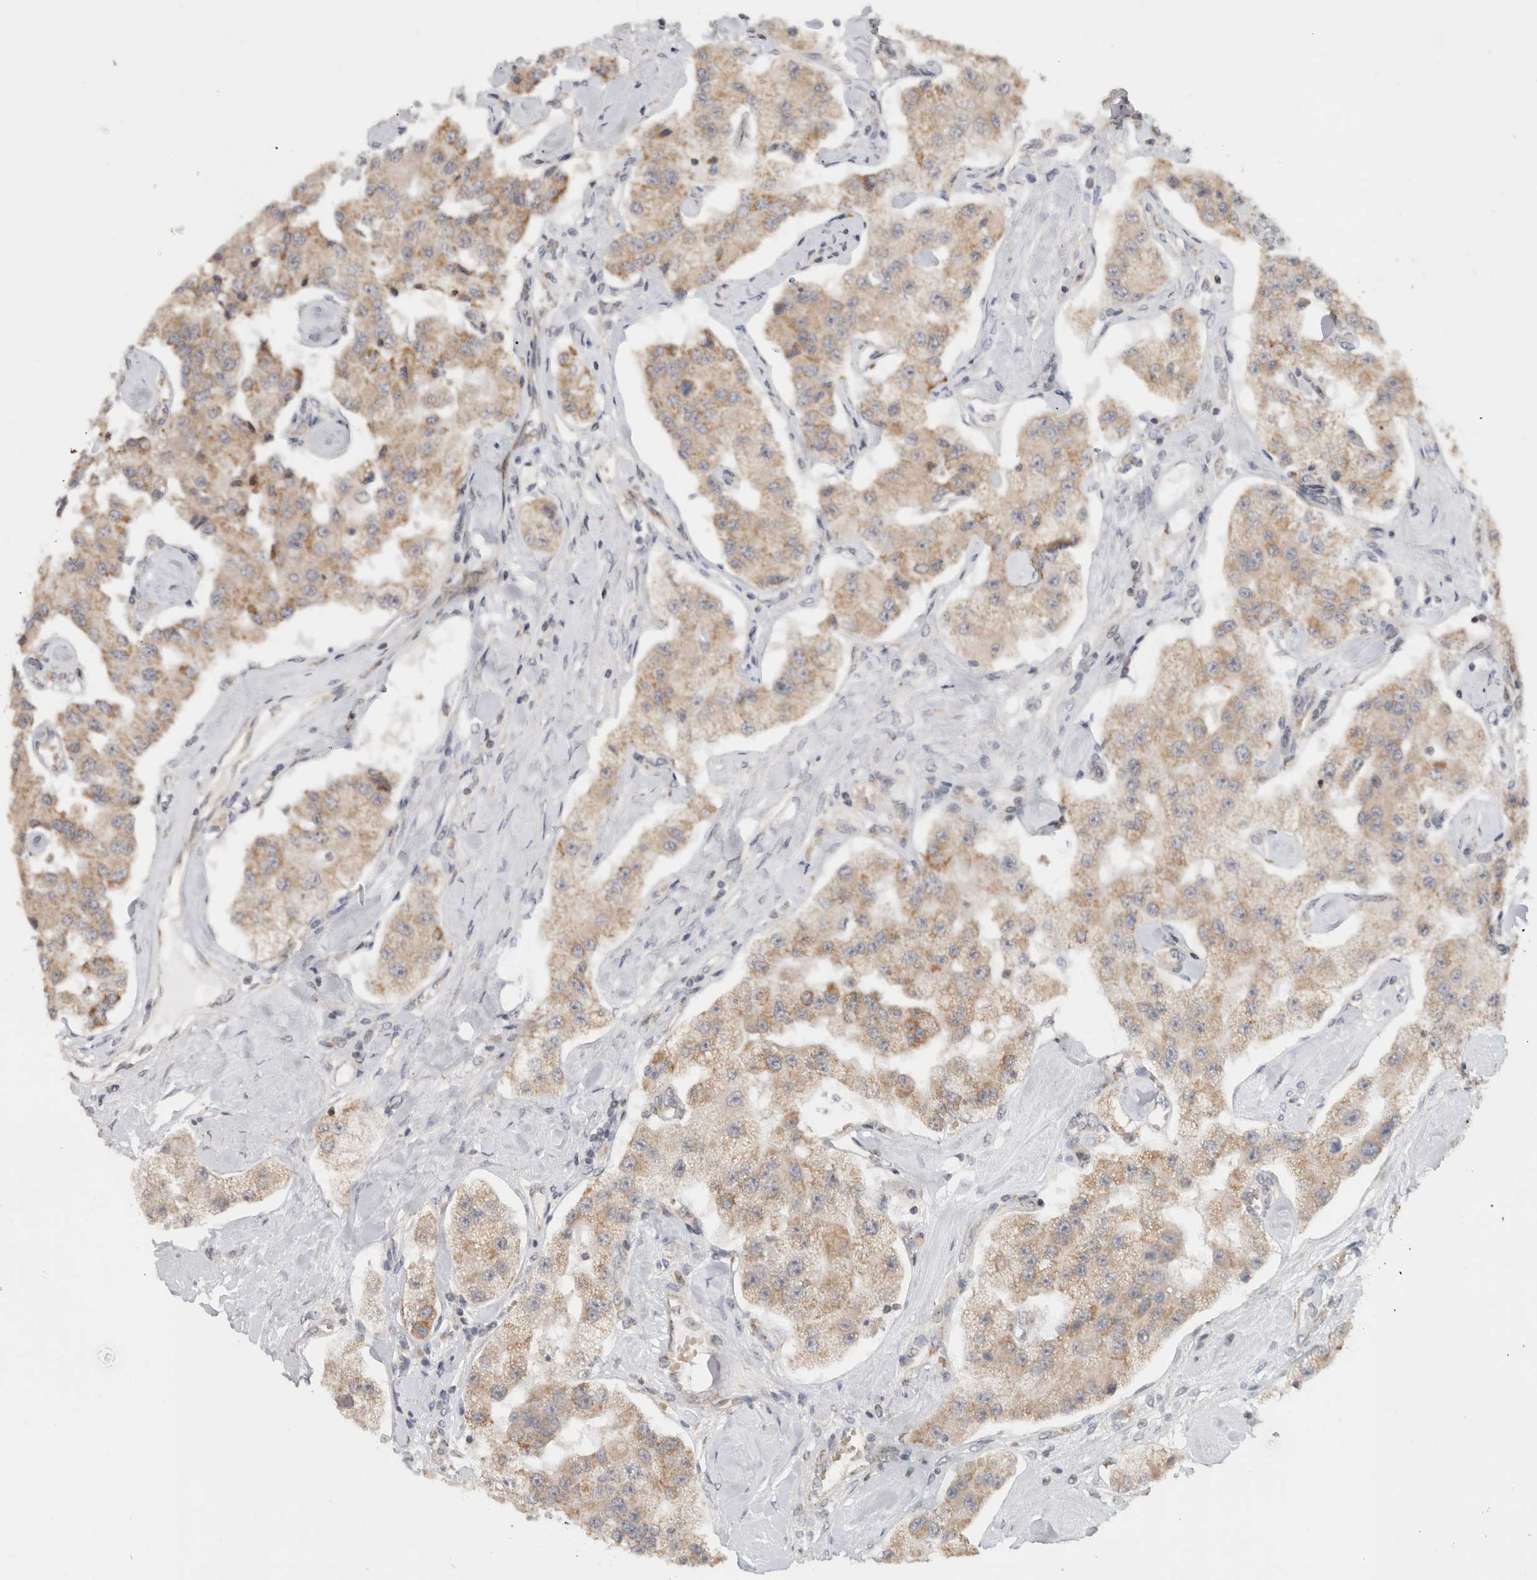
{"staining": {"intensity": "moderate", "quantity": "25%-75%", "location": "cytoplasmic/membranous"}, "tissue": "carcinoid", "cell_type": "Tumor cells", "image_type": "cancer", "snomed": [{"axis": "morphology", "description": "Carcinoid, malignant, NOS"}, {"axis": "topography", "description": "Pancreas"}], "caption": "Immunohistochemical staining of human carcinoid displays moderate cytoplasmic/membranous protein expression in approximately 25%-75% of tumor cells. The protein of interest is stained brown, and the nuclei are stained in blue (DAB IHC with brightfield microscopy, high magnification).", "gene": "CMC2", "patient": {"sex": "male", "age": 41}}